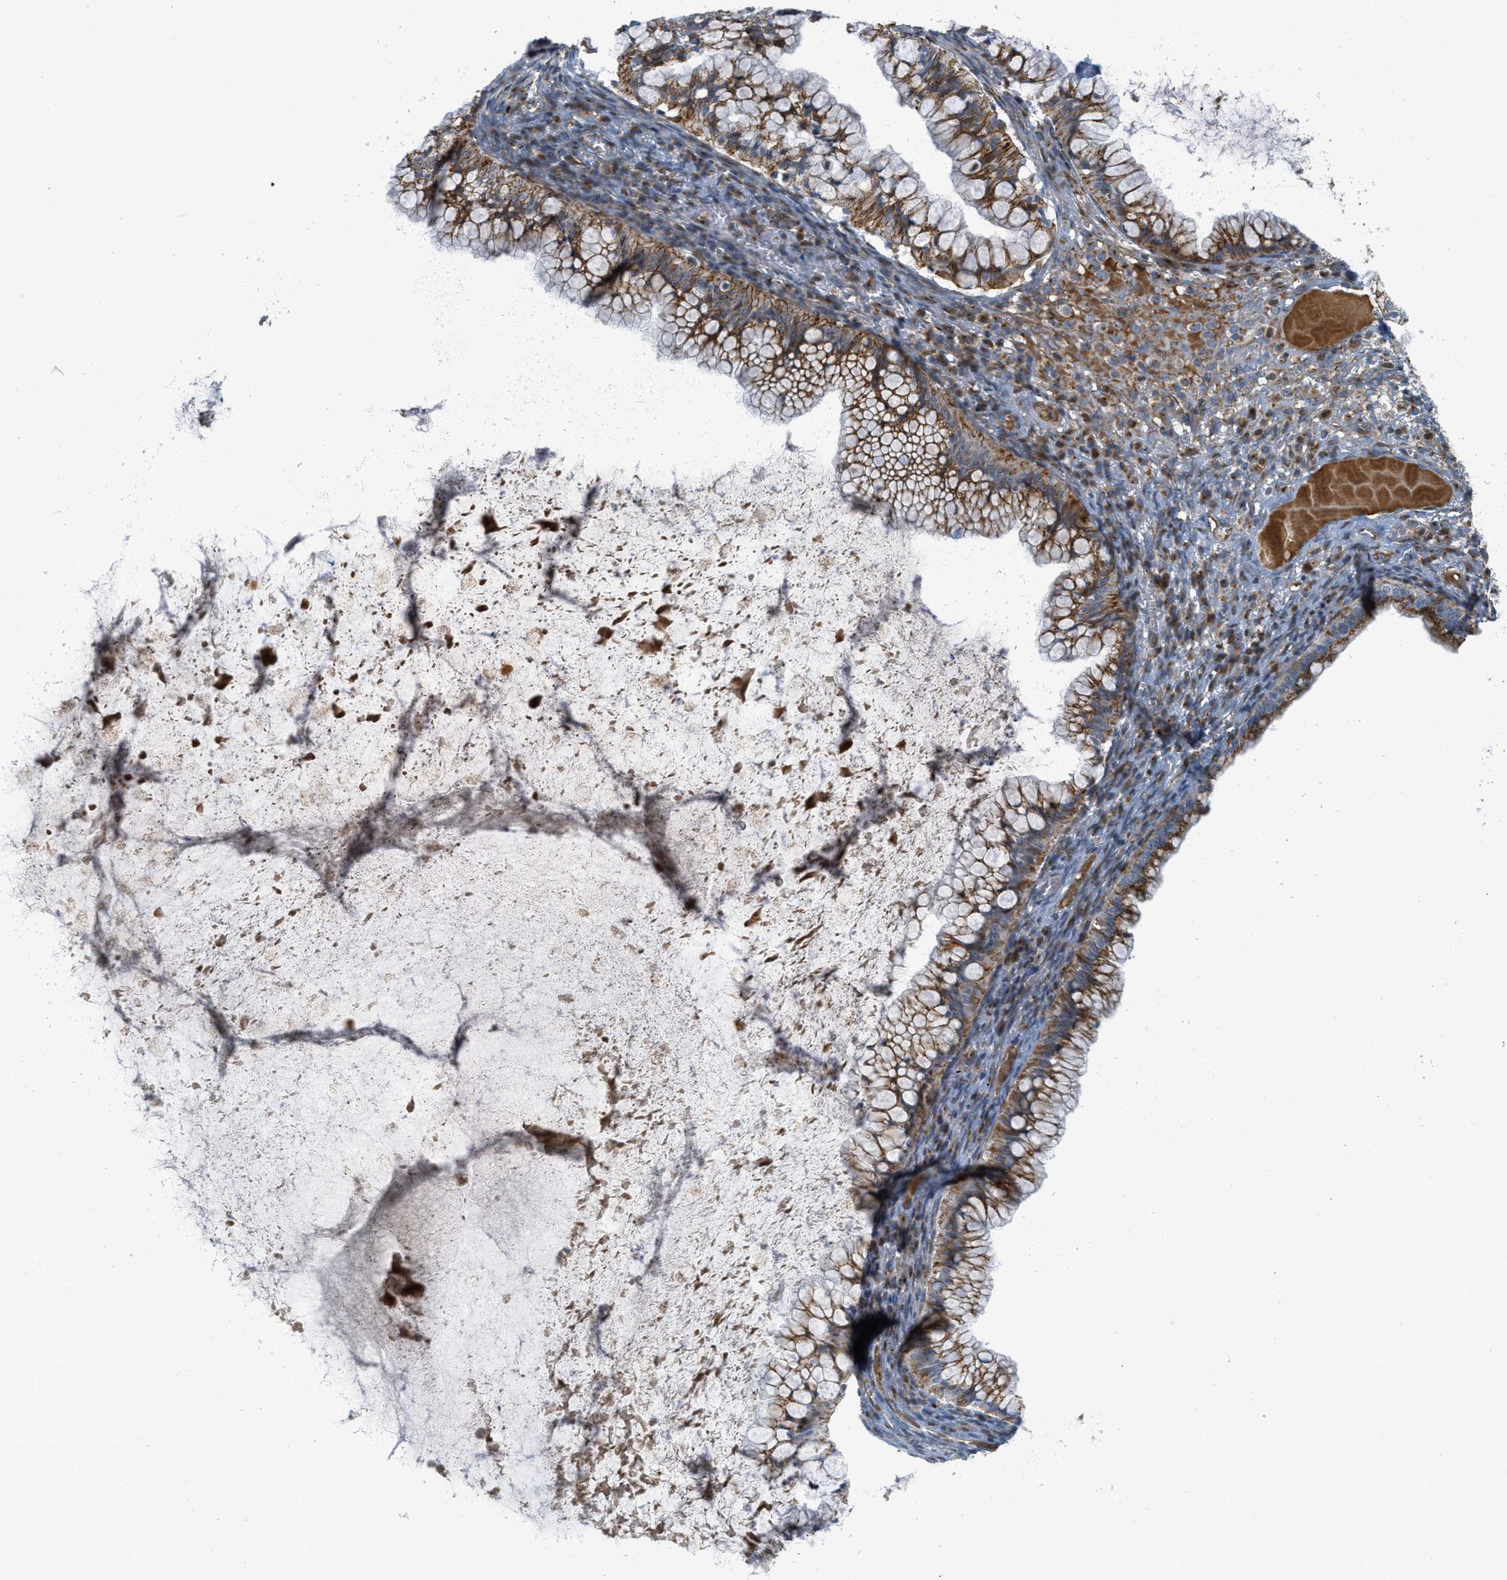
{"staining": {"intensity": "moderate", "quantity": ">75%", "location": "cytoplasmic/membranous"}, "tissue": "ovarian cancer", "cell_type": "Tumor cells", "image_type": "cancer", "snomed": [{"axis": "morphology", "description": "Cystadenocarcinoma, mucinous, NOS"}, {"axis": "topography", "description": "Ovary"}], "caption": "Ovarian mucinous cystadenocarcinoma tissue exhibits moderate cytoplasmic/membranous staining in approximately >75% of tumor cells, visualized by immunohistochemistry.", "gene": "ZFPL1", "patient": {"sex": "female", "age": 57}}